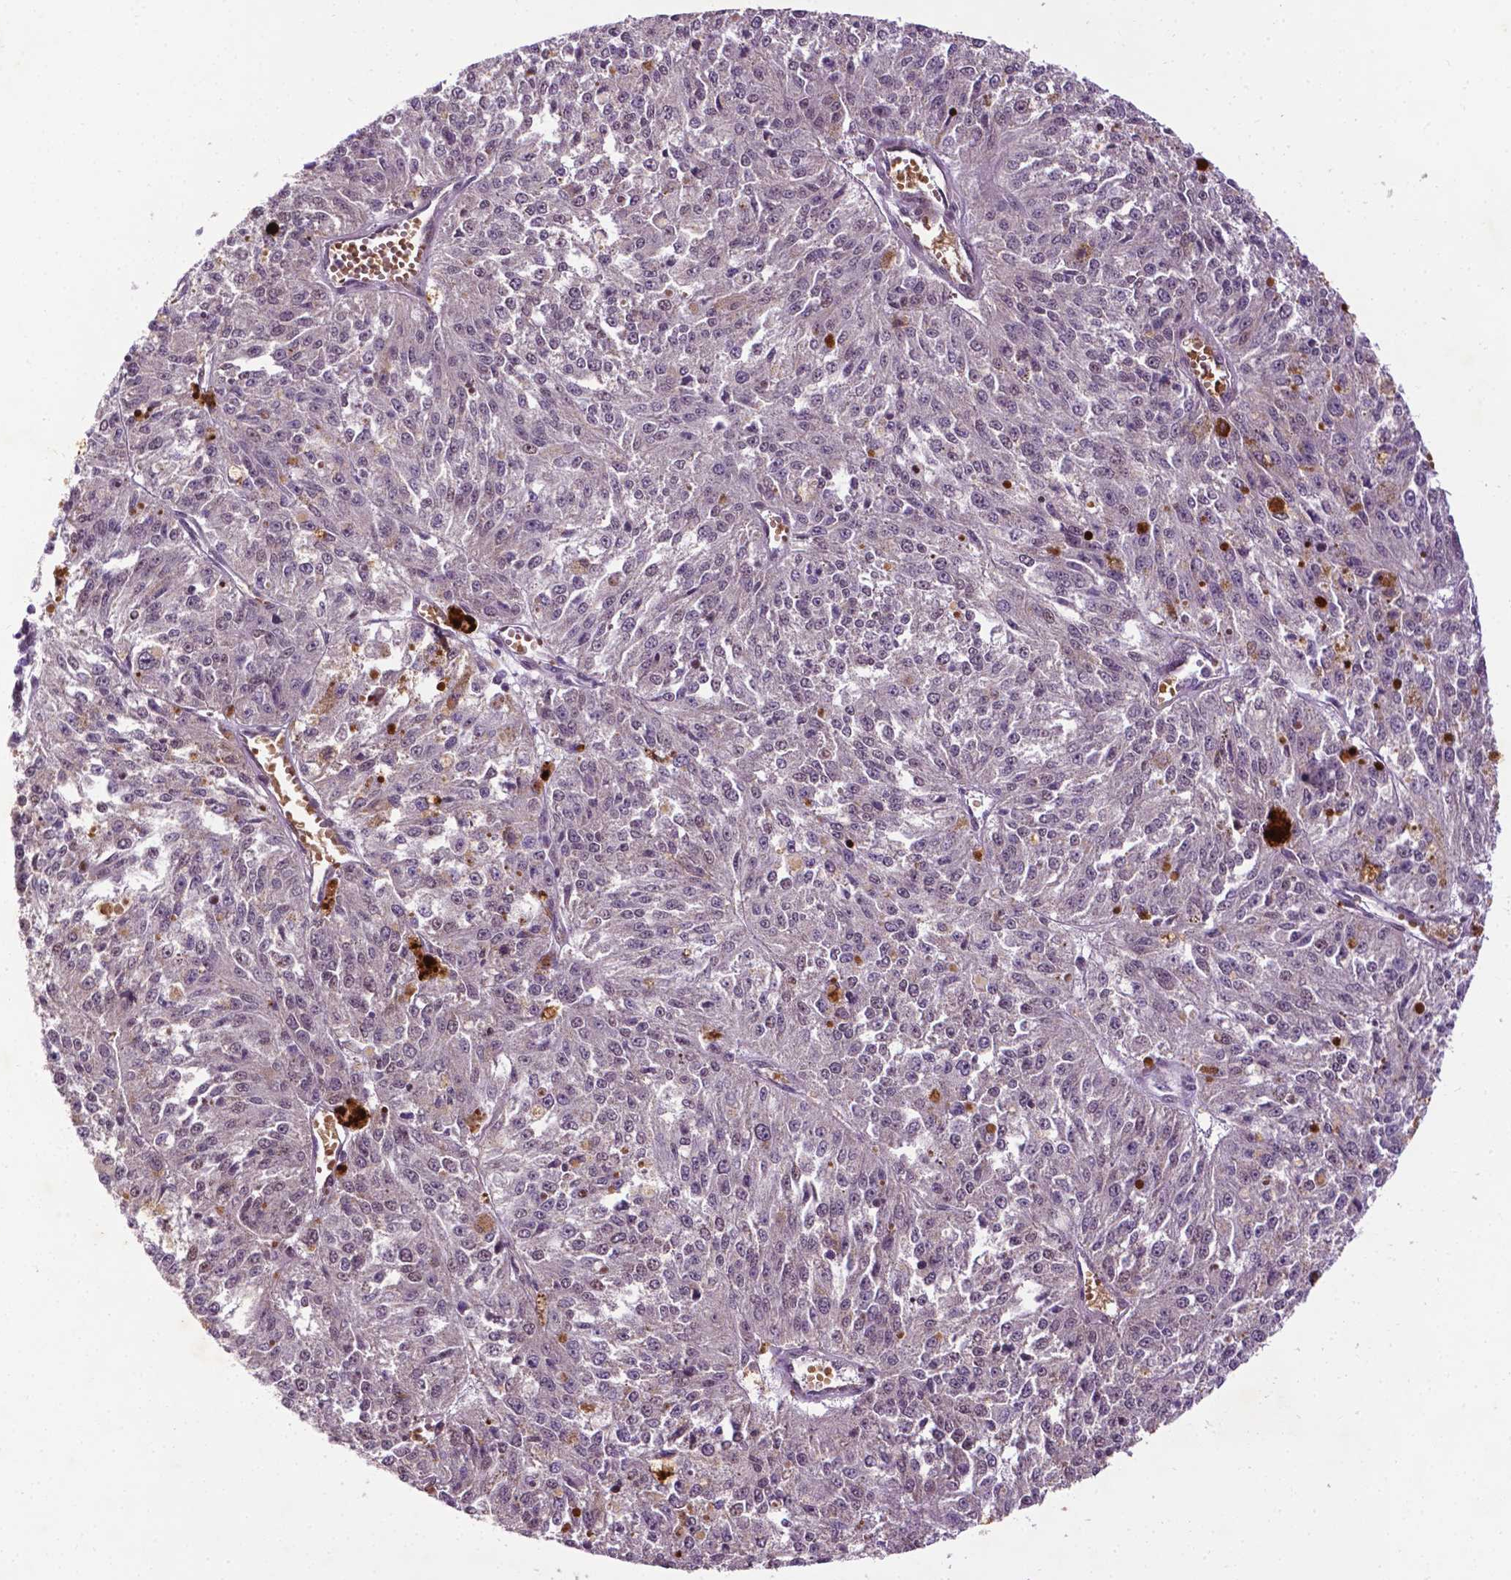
{"staining": {"intensity": "negative", "quantity": "none", "location": "none"}, "tissue": "melanoma", "cell_type": "Tumor cells", "image_type": "cancer", "snomed": [{"axis": "morphology", "description": "Malignant melanoma, Metastatic site"}, {"axis": "topography", "description": "Lymph node"}], "caption": "This is a micrograph of immunohistochemistry (IHC) staining of malignant melanoma (metastatic site), which shows no positivity in tumor cells.", "gene": "ZNF41", "patient": {"sex": "female", "age": 64}}